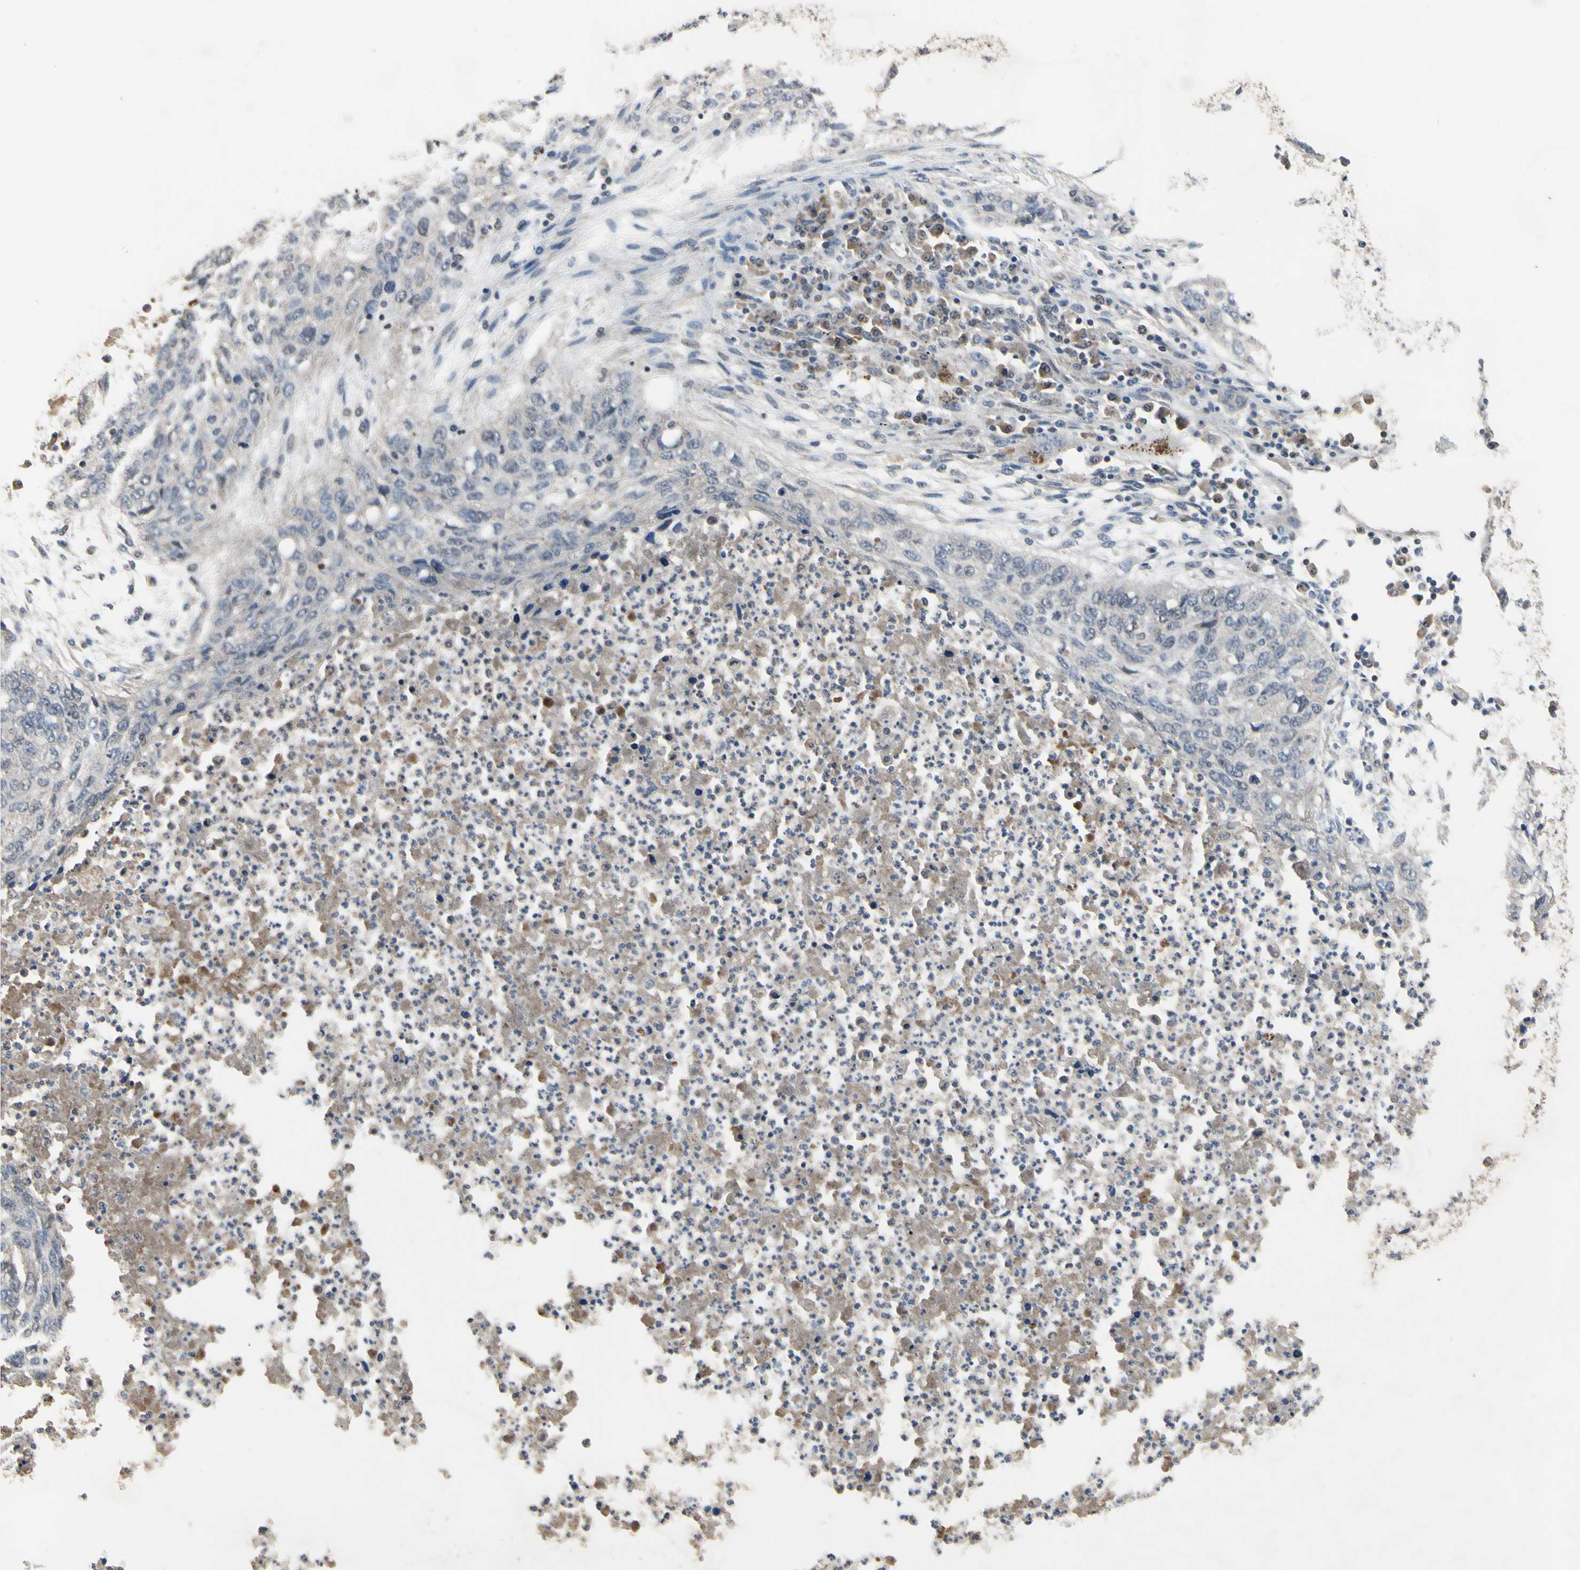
{"staining": {"intensity": "weak", "quantity": "<25%", "location": "cytoplasmic/membranous"}, "tissue": "lung cancer", "cell_type": "Tumor cells", "image_type": "cancer", "snomed": [{"axis": "morphology", "description": "Squamous cell carcinoma, NOS"}, {"axis": "topography", "description": "Lung"}], "caption": "An IHC histopathology image of lung cancer (squamous cell carcinoma) is shown. There is no staining in tumor cells of lung cancer (squamous cell carcinoma). (Stains: DAB IHC with hematoxylin counter stain, Microscopy: brightfield microscopy at high magnification).", "gene": "ZNF174", "patient": {"sex": "female", "age": 63}}